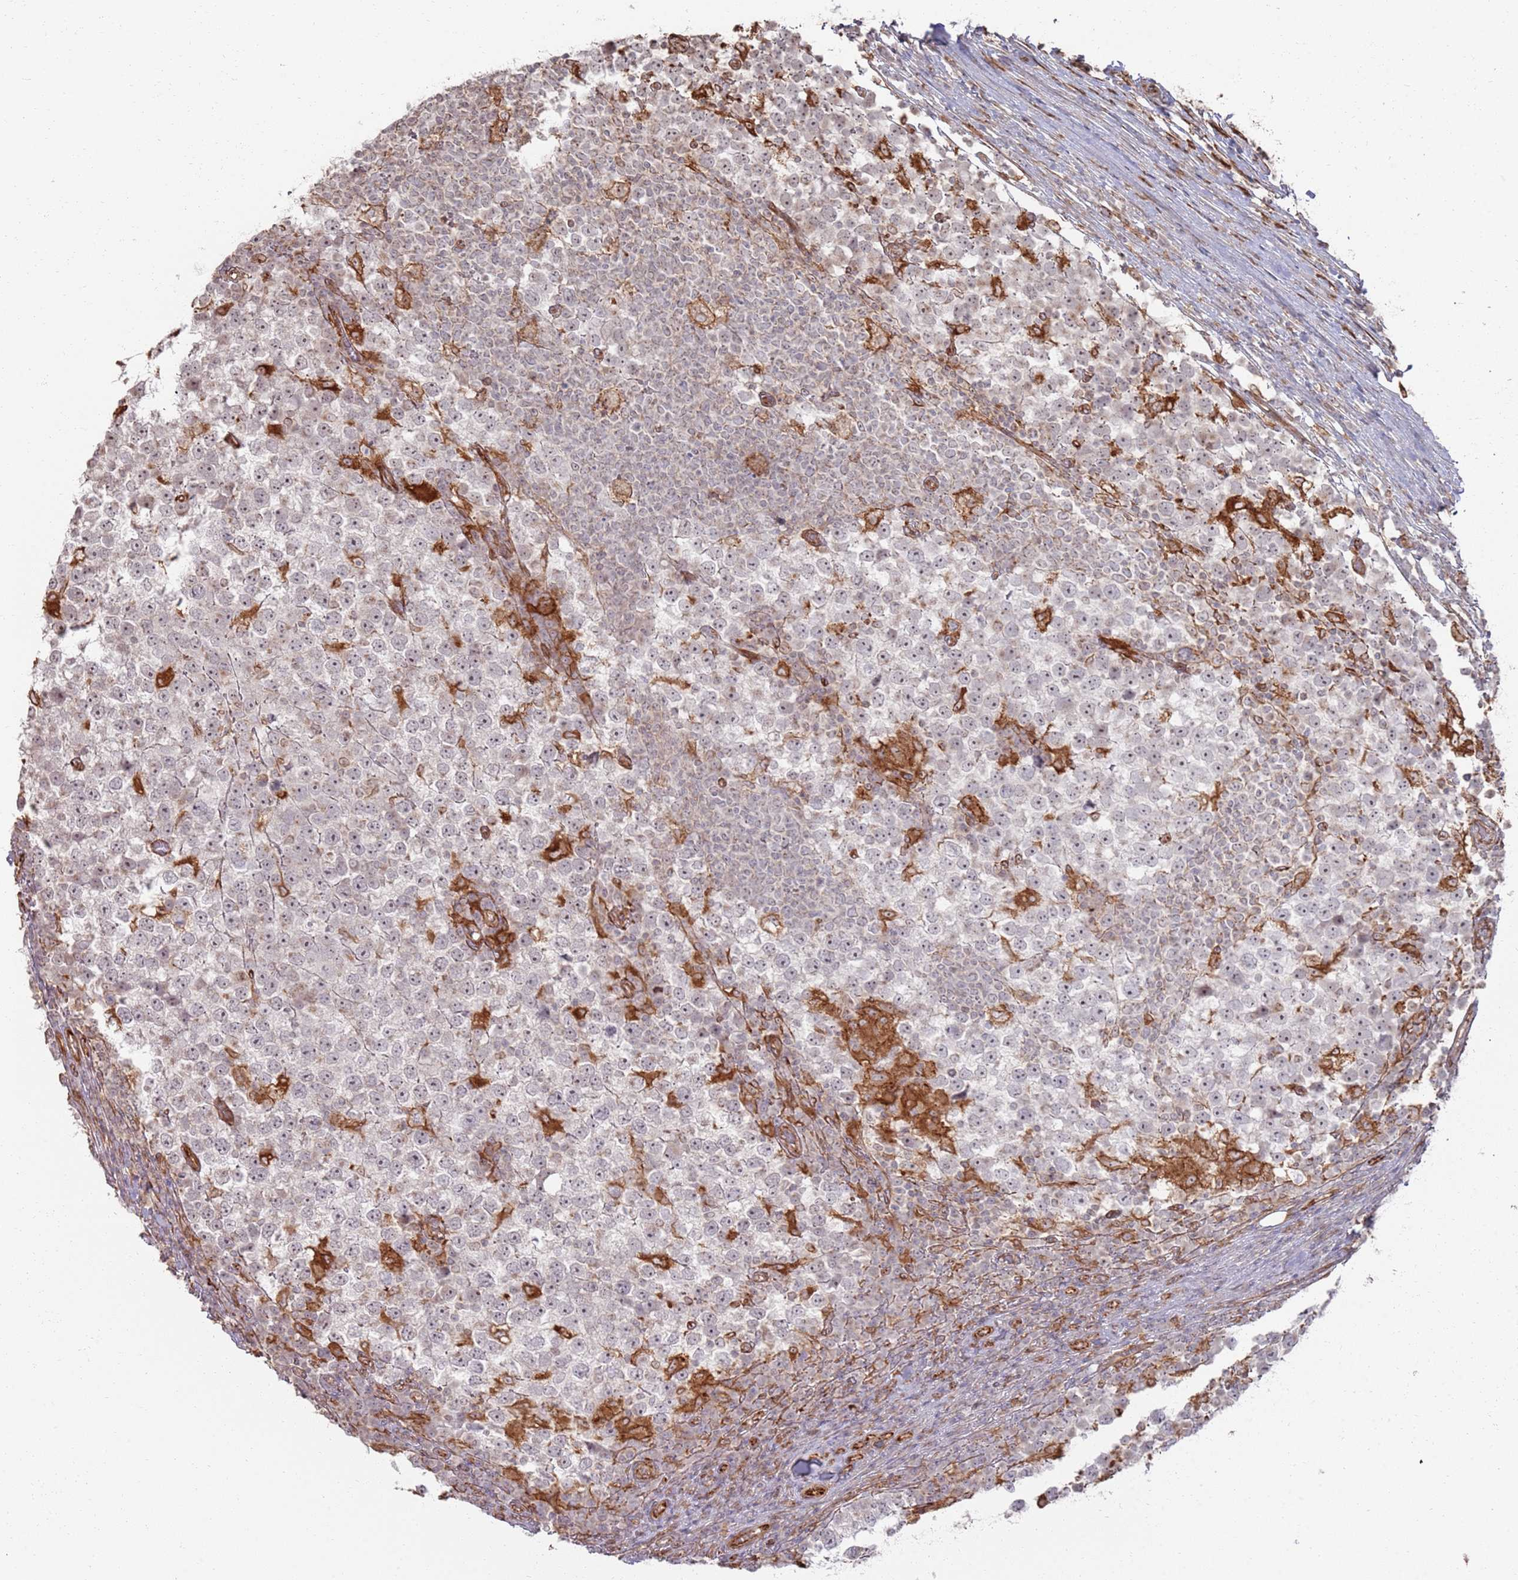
{"staining": {"intensity": "weak", "quantity": "<25%", "location": "nuclear"}, "tissue": "testis cancer", "cell_type": "Tumor cells", "image_type": "cancer", "snomed": [{"axis": "morphology", "description": "Seminoma, NOS"}, {"axis": "topography", "description": "Testis"}], "caption": "Testis seminoma was stained to show a protein in brown. There is no significant staining in tumor cells.", "gene": "PHF21A", "patient": {"sex": "male", "age": 65}}